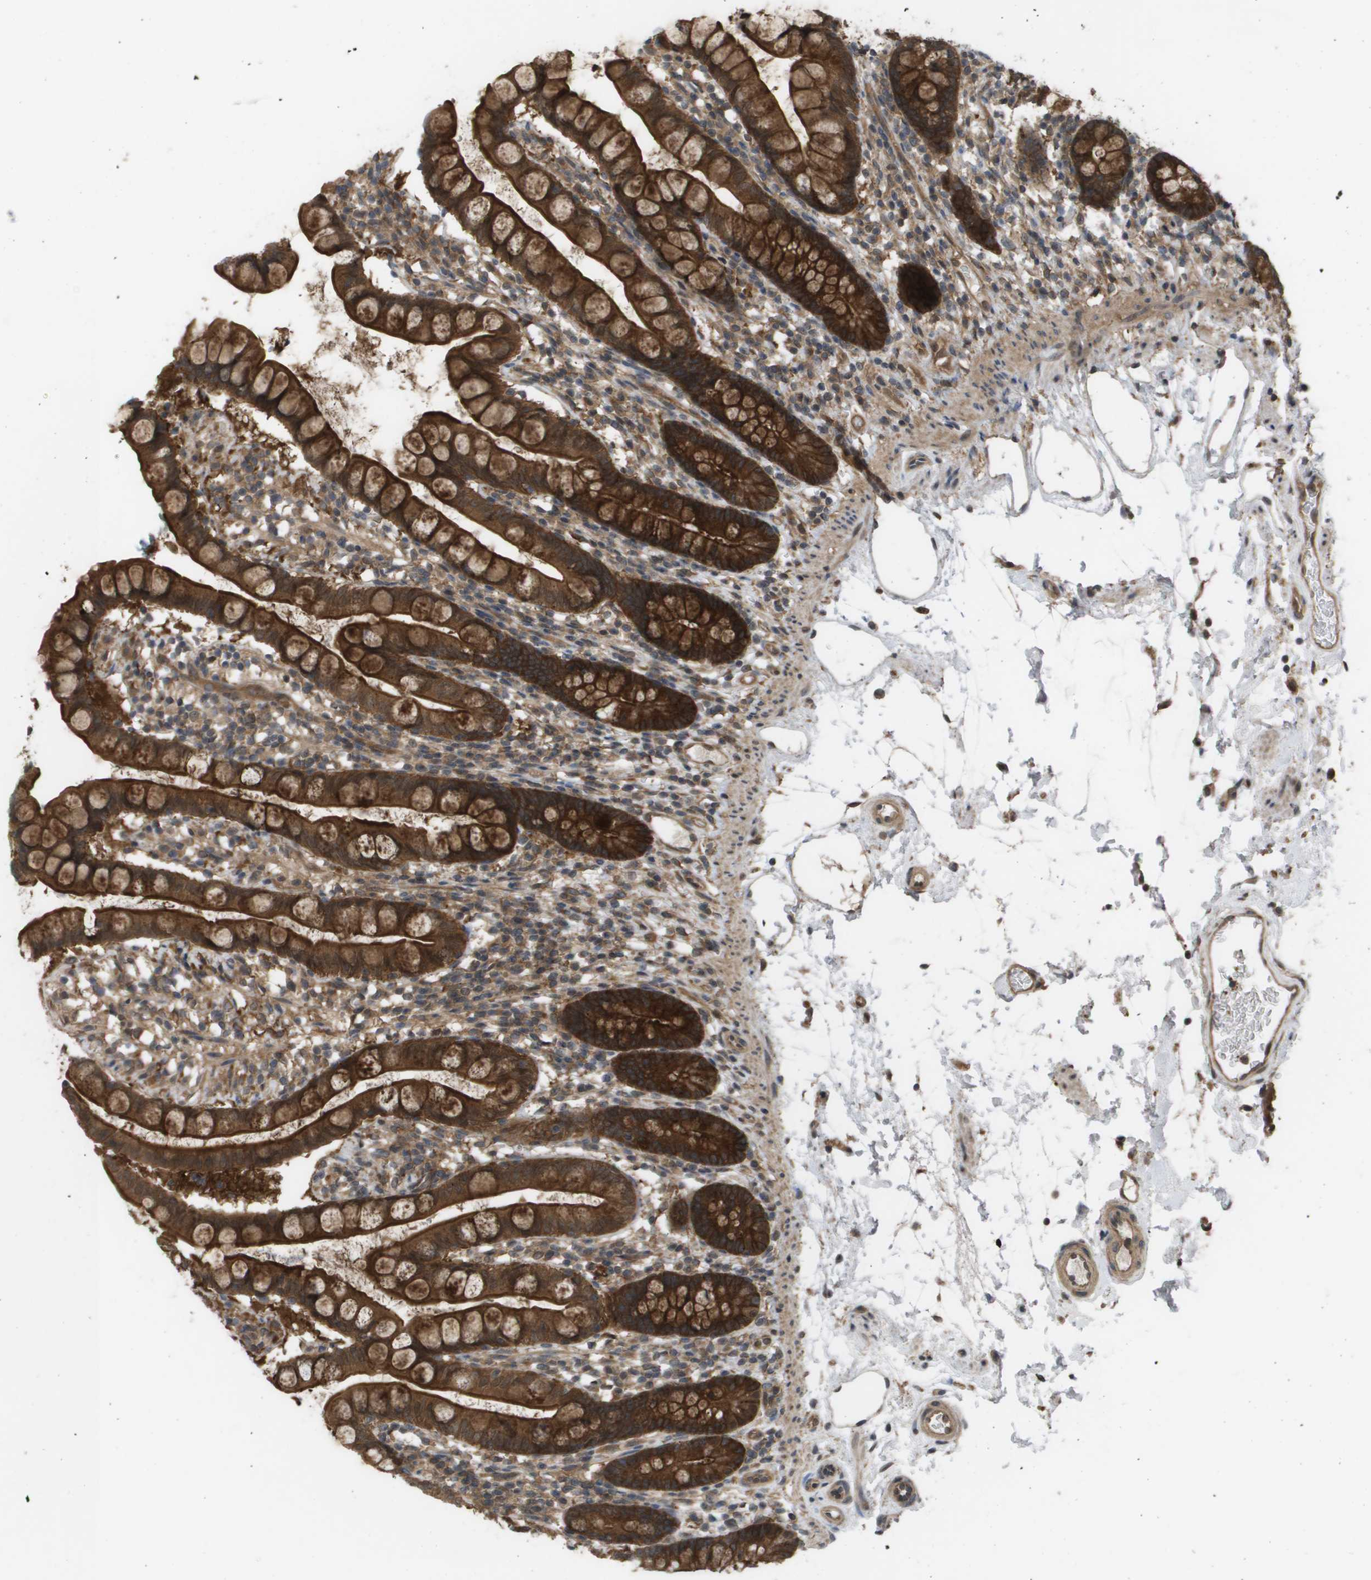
{"staining": {"intensity": "strong", "quantity": ">75%", "location": "cytoplasmic/membranous,nuclear"}, "tissue": "small intestine", "cell_type": "Glandular cells", "image_type": "normal", "snomed": [{"axis": "morphology", "description": "Normal tissue, NOS"}, {"axis": "topography", "description": "Small intestine"}], "caption": "Immunohistochemistry (IHC) of normal human small intestine exhibits high levels of strong cytoplasmic/membranous,nuclear expression in about >75% of glandular cells.", "gene": "CTPS2", "patient": {"sex": "female", "age": 84}}